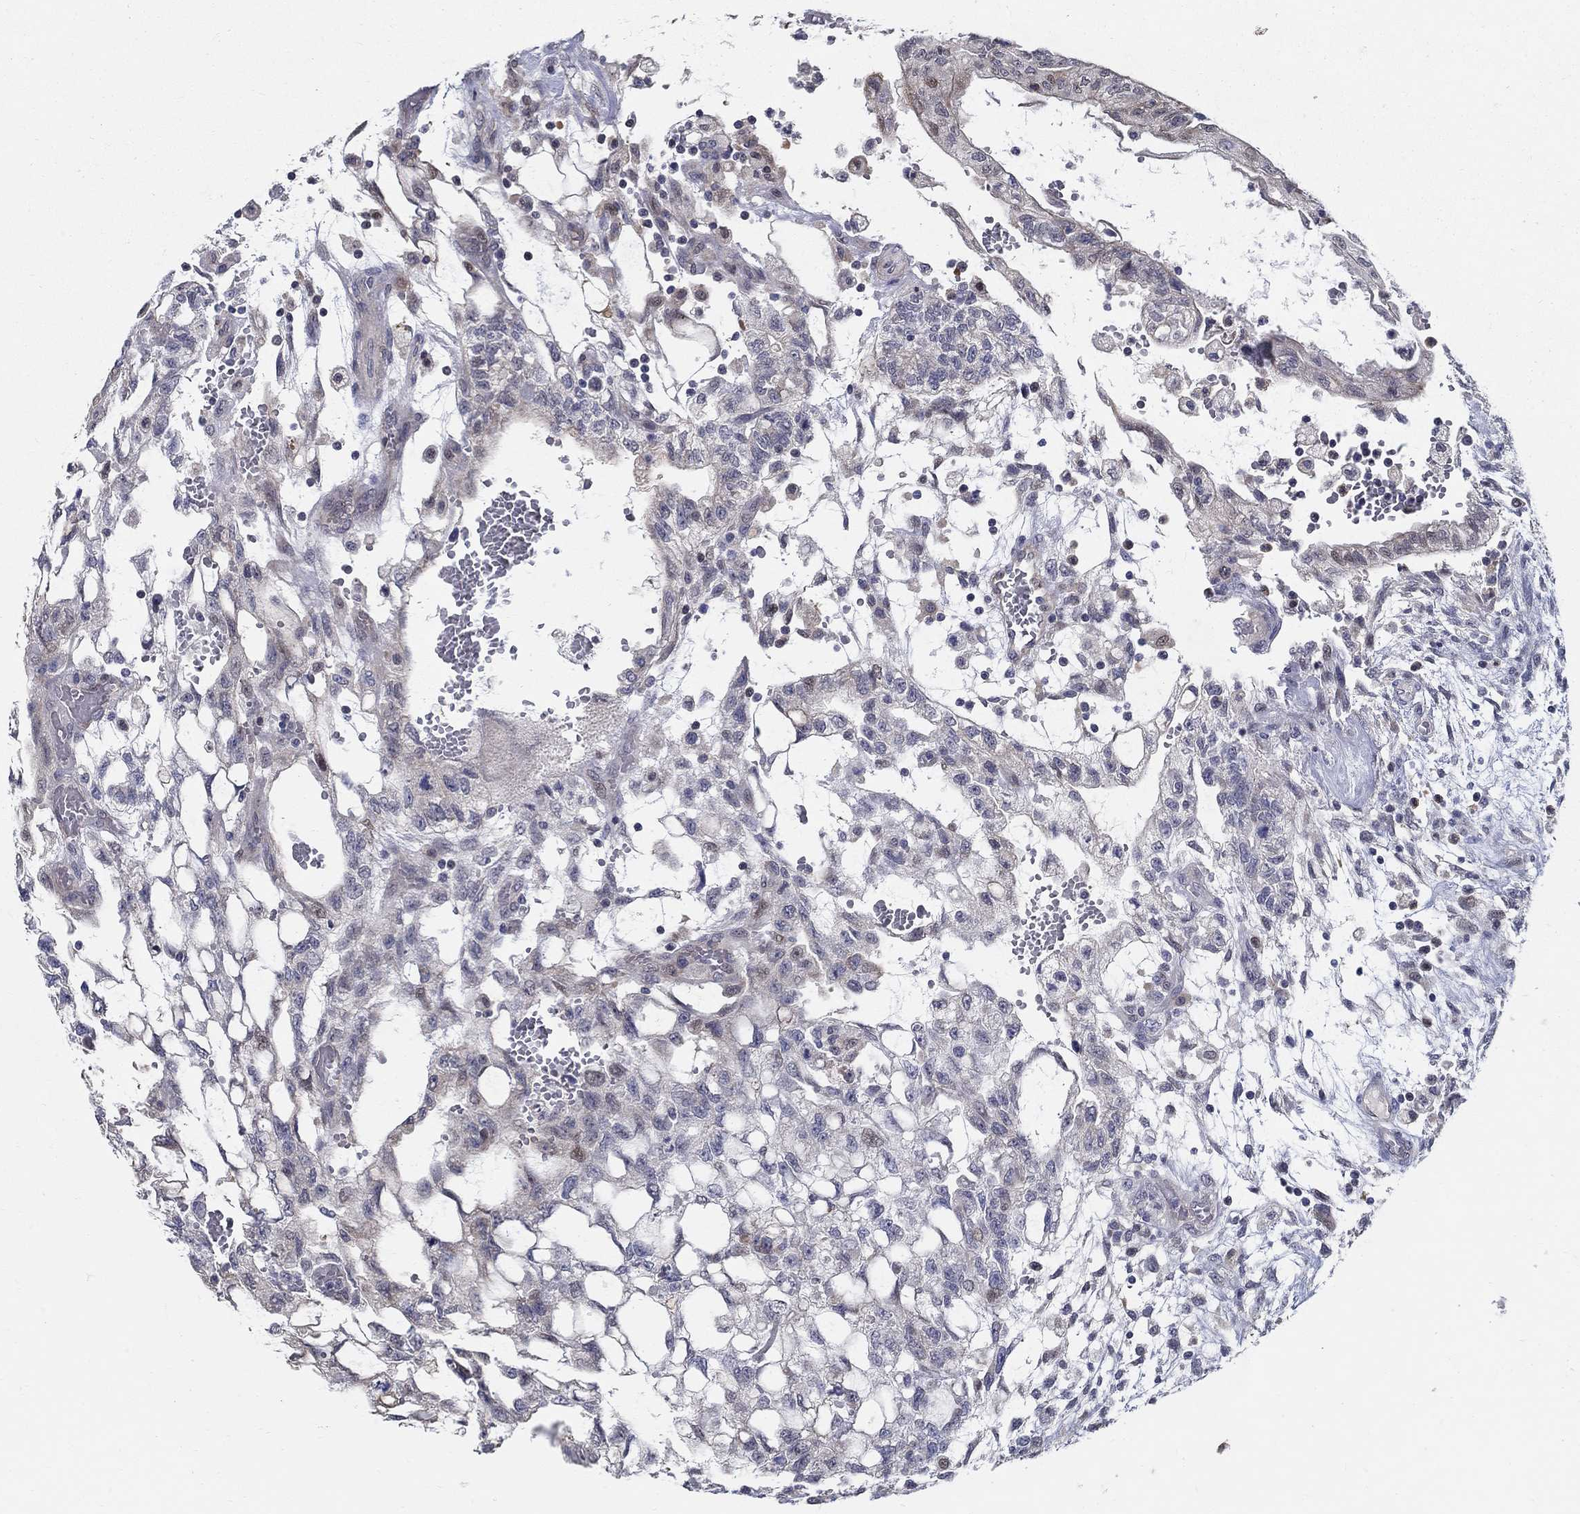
{"staining": {"intensity": "weak", "quantity": "<25%", "location": "nuclear"}, "tissue": "testis cancer", "cell_type": "Tumor cells", "image_type": "cancer", "snomed": [{"axis": "morphology", "description": "Carcinoma, Embryonal, NOS"}, {"axis": "topography", "description": "Testis"}], "caption": "Histopathology image shows no significant protein staining in tumor cells of embryonal carcinoma (testis).", "gene": "C16orf46", "patient": {"sex": "male", "age": 32}}